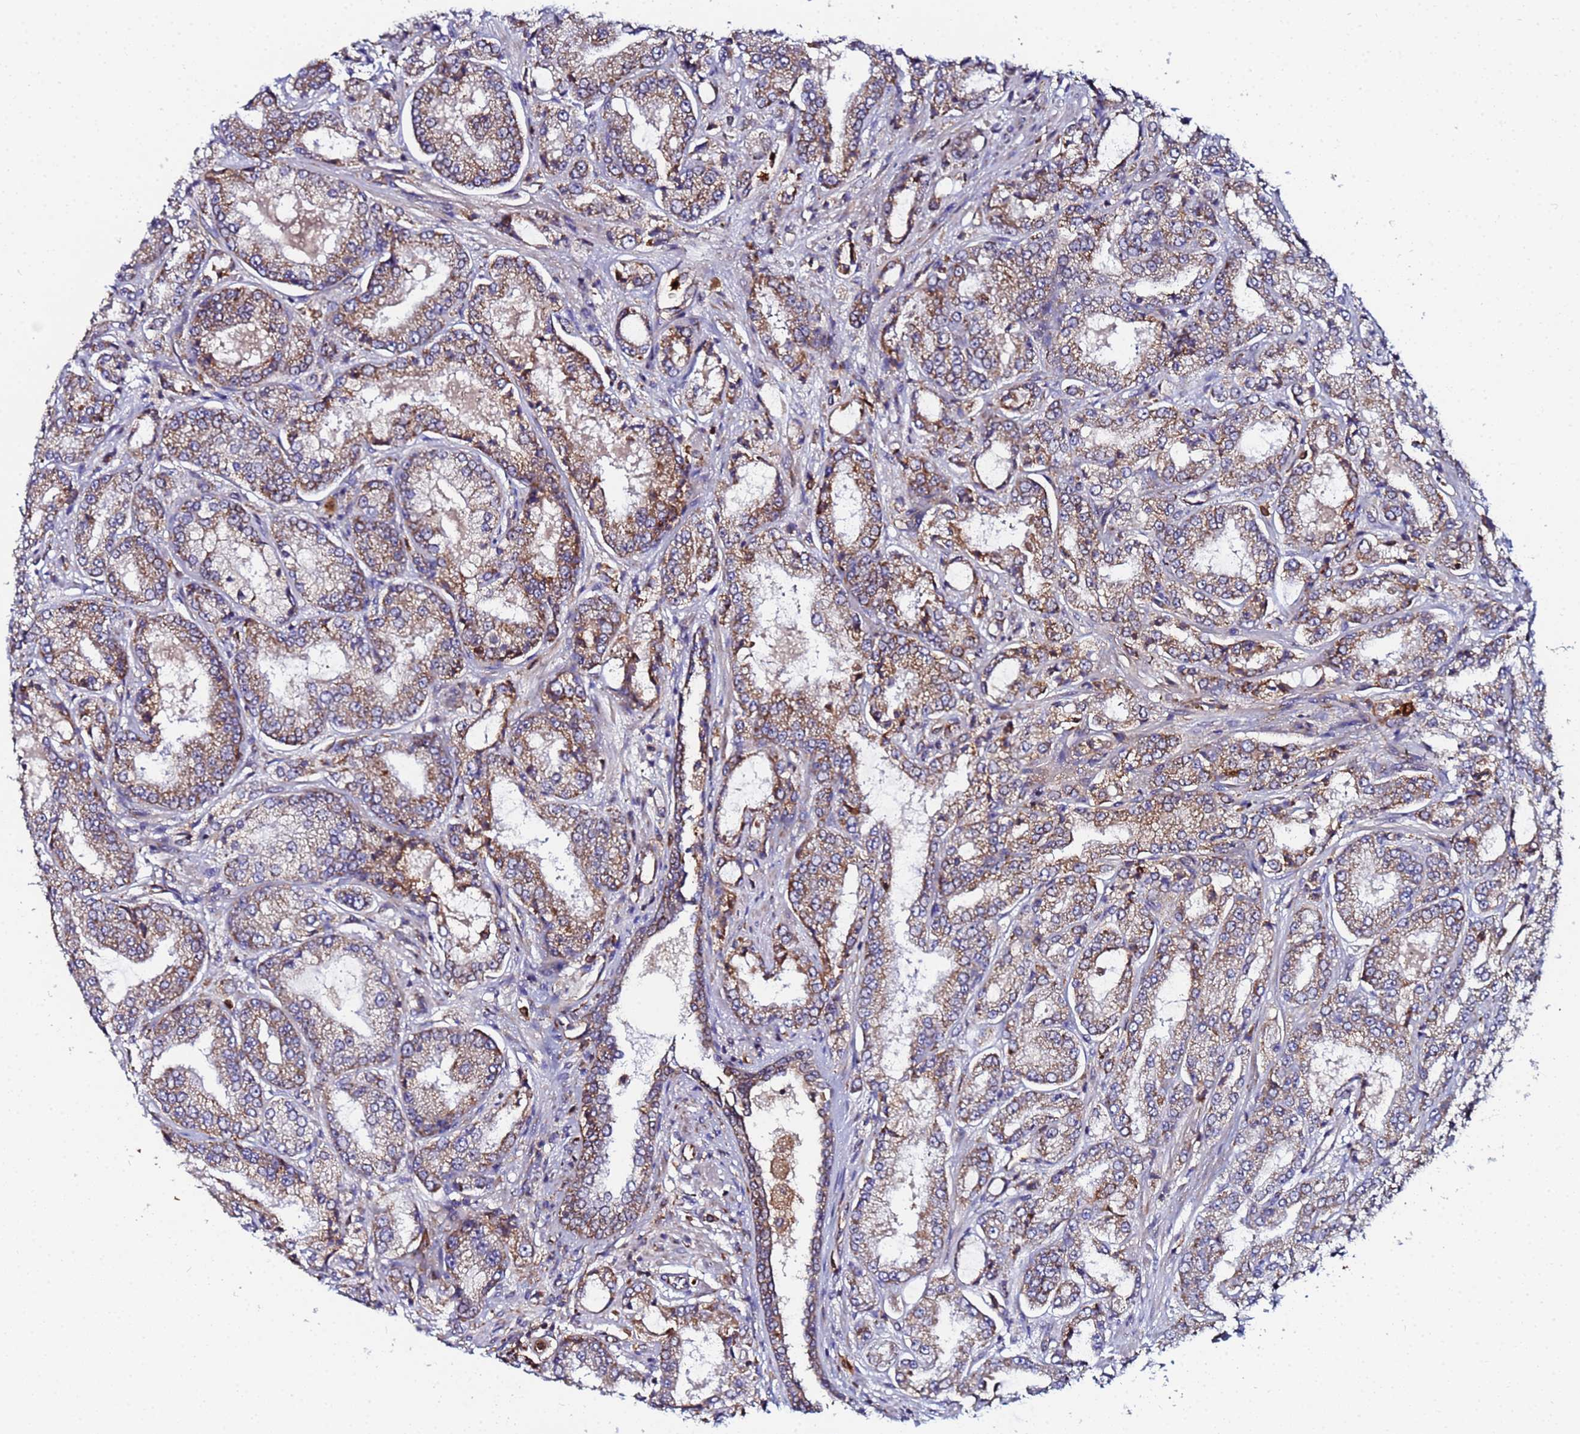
{"staining": {"intensity": "moderate", "quantity": ">75%", "location": "cytoplasmic/membranous"}, "tissue": "prostate cancer", "cell_type": "Tumor cells", "image_type": "cancer", "snomed": [{"axis": "morphology", "description": "Adenocarcinoma, High grade"}, {"axis": "topography", "description": "Prostate"}], "caption": "Prostate high-grade adenocarcinoma tissue shows moderate cytoplasmic/membranous positivity in about >75% of tumor cells", "gene": "CCDC127", "patient": {"sex": "male", "age": 71}}